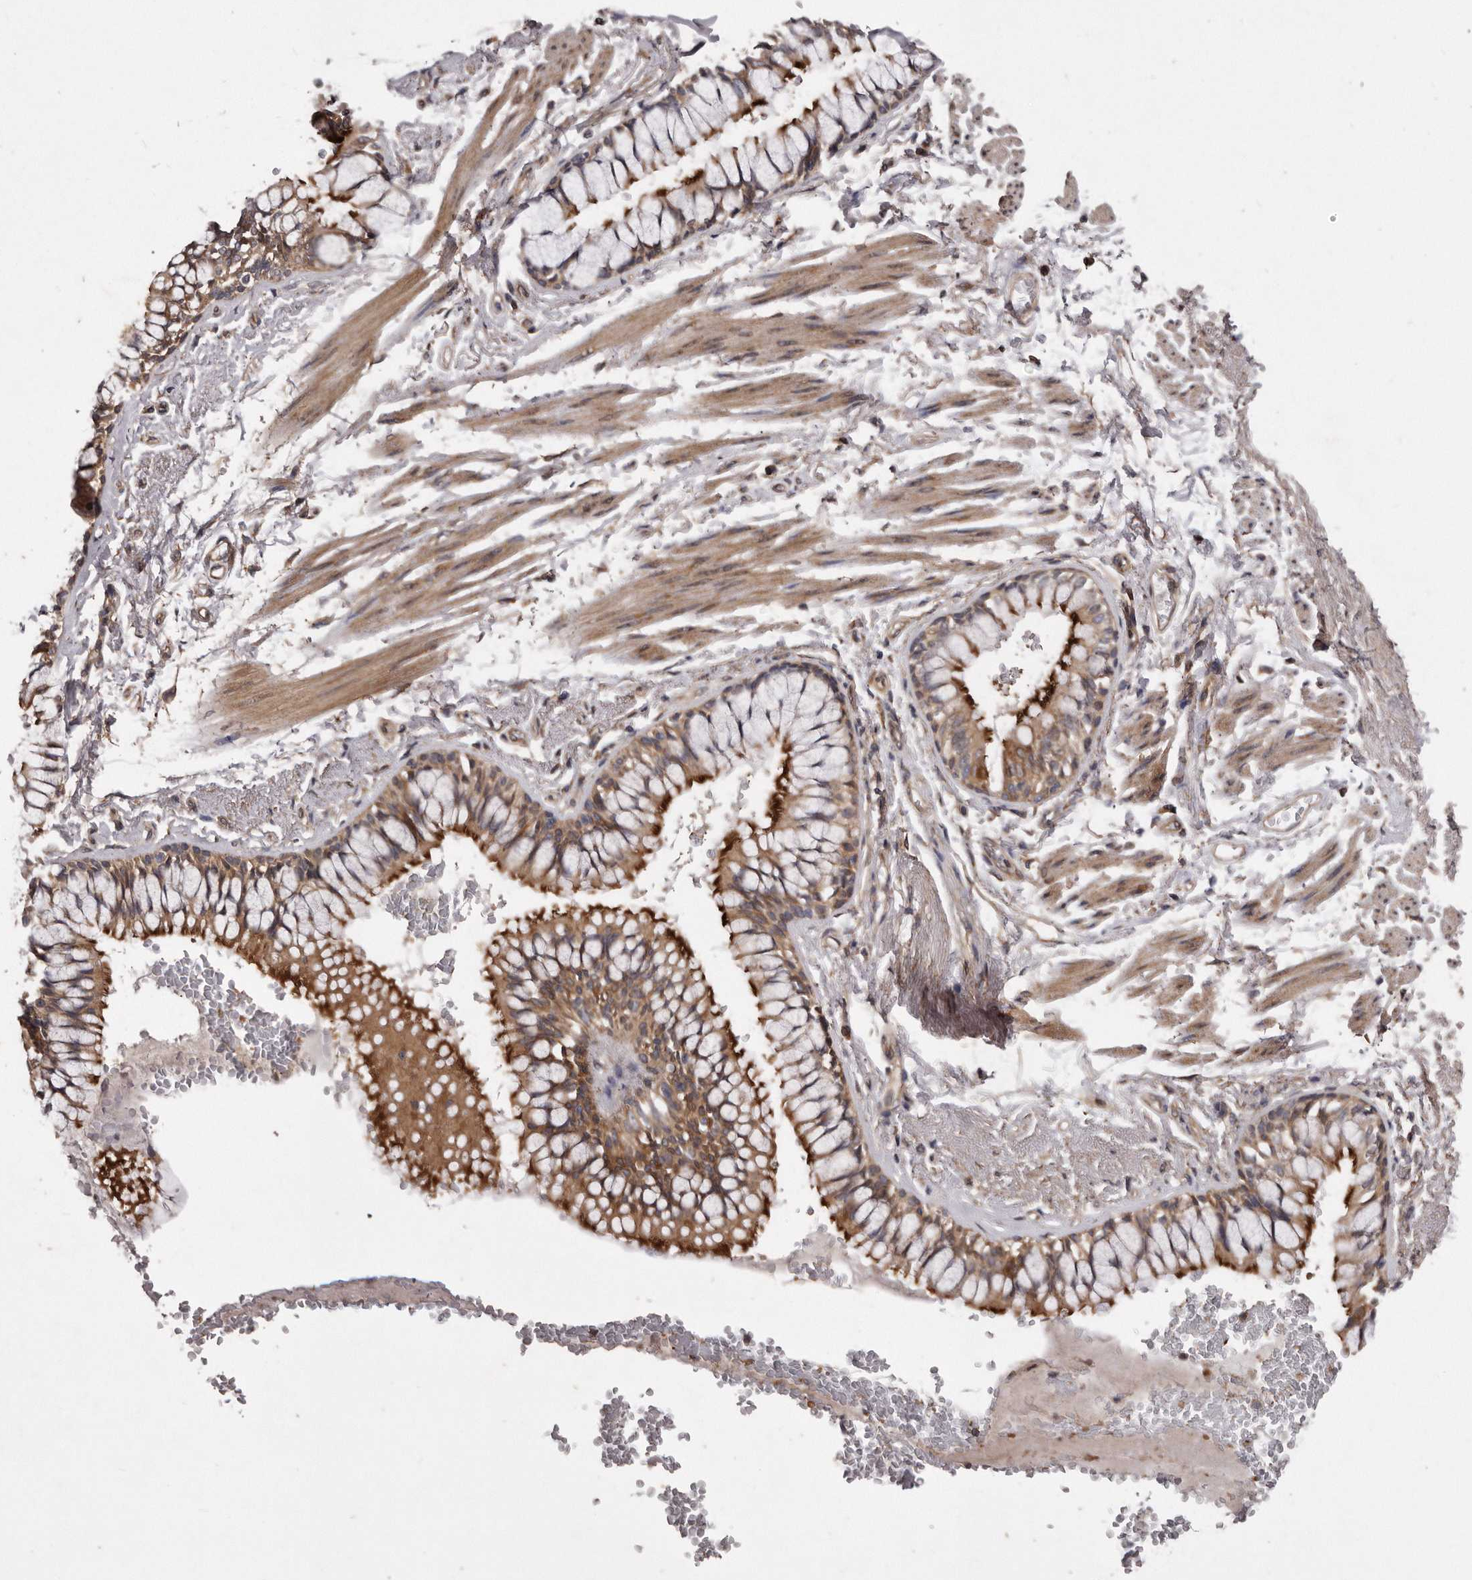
{"staining": {"intensity": "moderate", "quantity": ">75%", "location": "cytoplasmic/membranous"}, "tissue": "bronchus", "cell_type": "Respiratory epithelial cells", "image_type": "normal", "snomed": [{"axis": "morphology", "description": "Normal tissue, NOS"}, {"axis": "topography", "description": "Cartilage tissue"}, {"axis": "topography", "description": "Bronchus"}], "caption": "The histopathology image shows staining of normal bronchus, revealing moderate cytoplasmic/membranous protein expression (brown color) within respiratory epithelial cells.", "gene": "ARMCX1", "patient": {"sex": "female", "age": 73}}